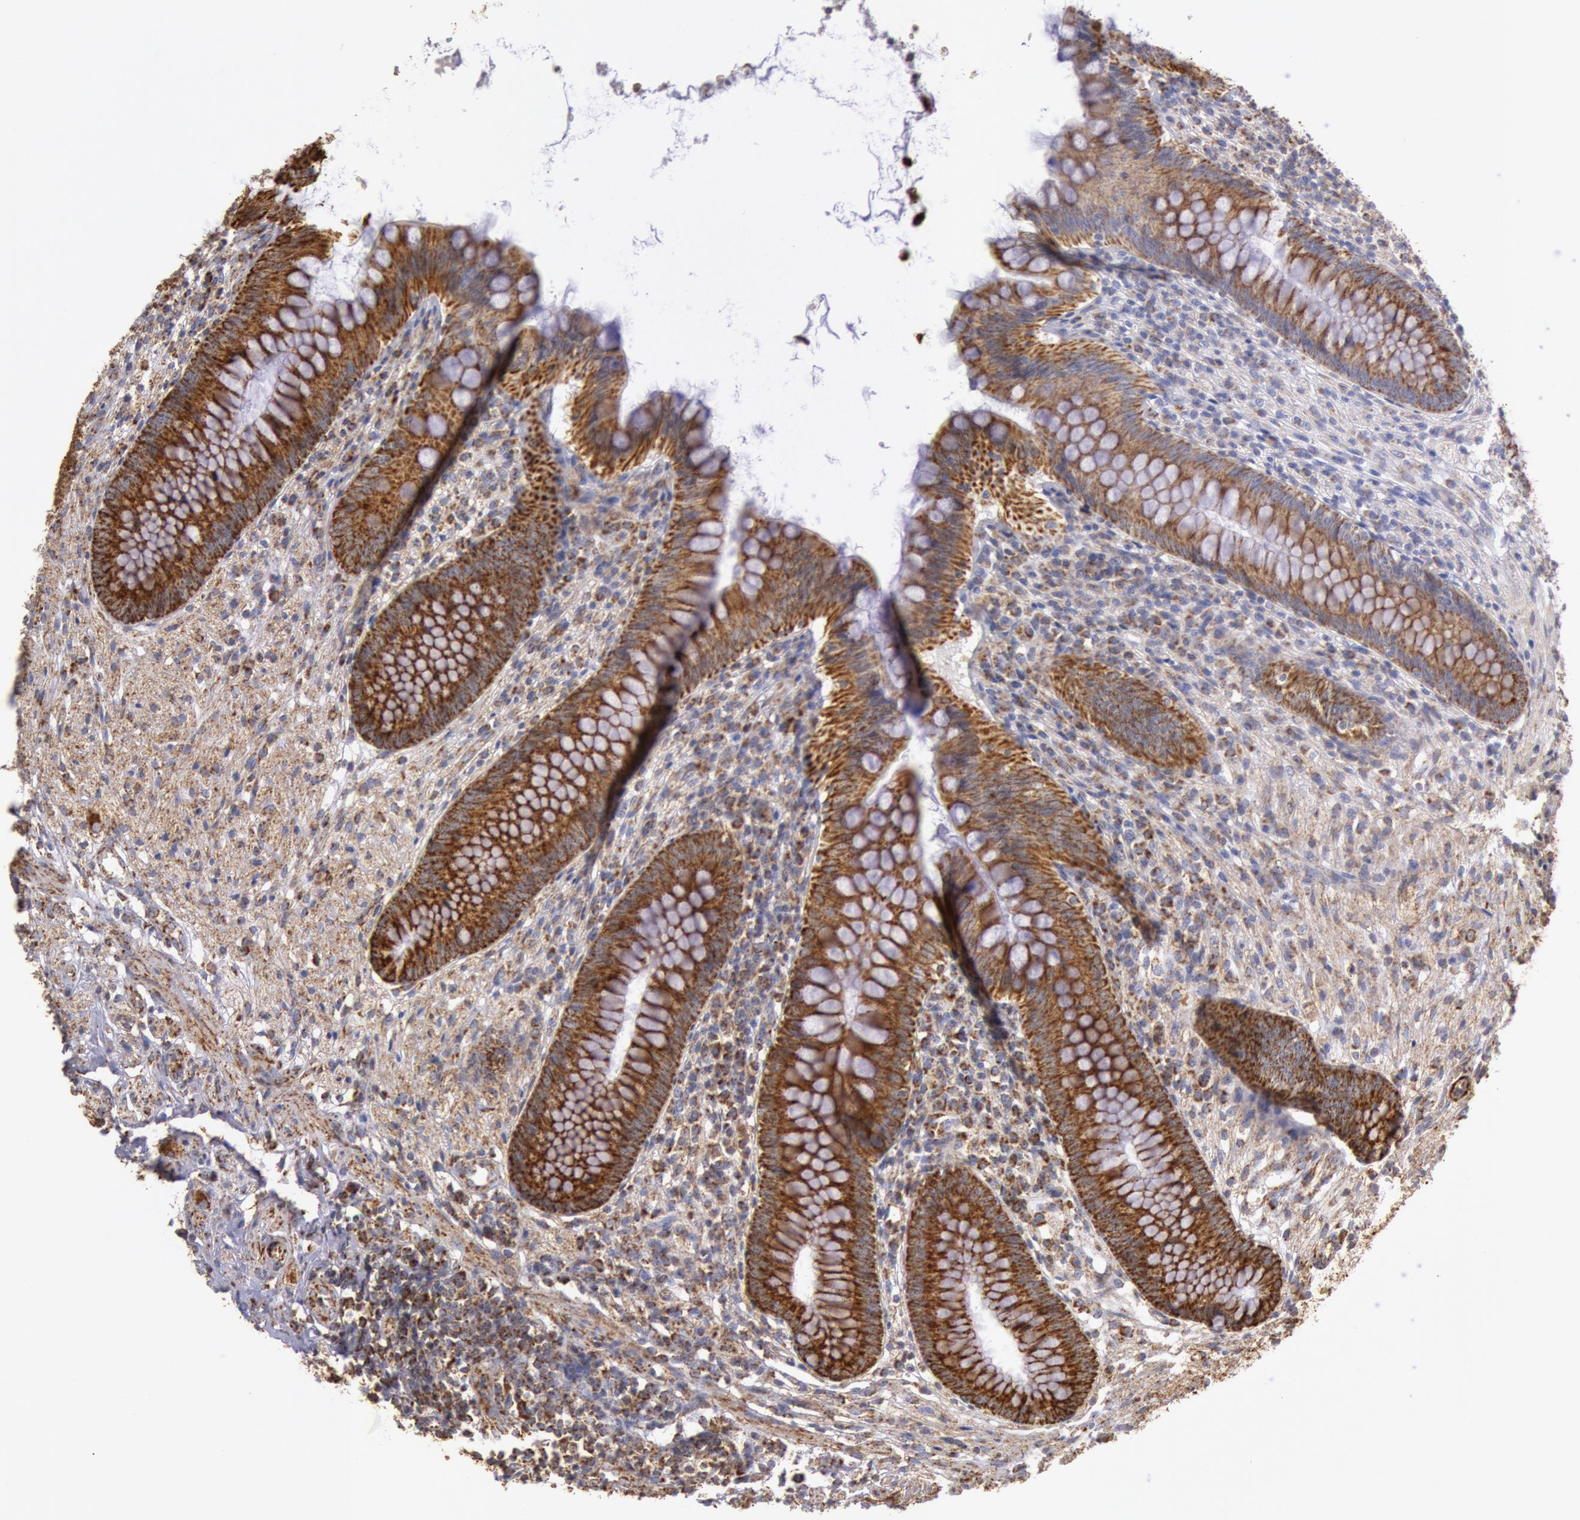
{"staining": {"intensity": "strong", "quantity": ">75%", "location": "cytoplasmic/membranous"}, "tissue": "appendix", "cell_type": "Glandular cells", "image_type": "normal", "snomed": [{"axis": "morphology", "description": "Normal tissue, NOS"}, {"axis": "topography", "description": "Appendix"}], "caption": "Protein staining exhibits strong cytoplasmic/membranous staining in about >75% of glandular cells in unremarkable appendix.", "gene": "CYC1", "patient": {"sex": "female", "age": 66}}